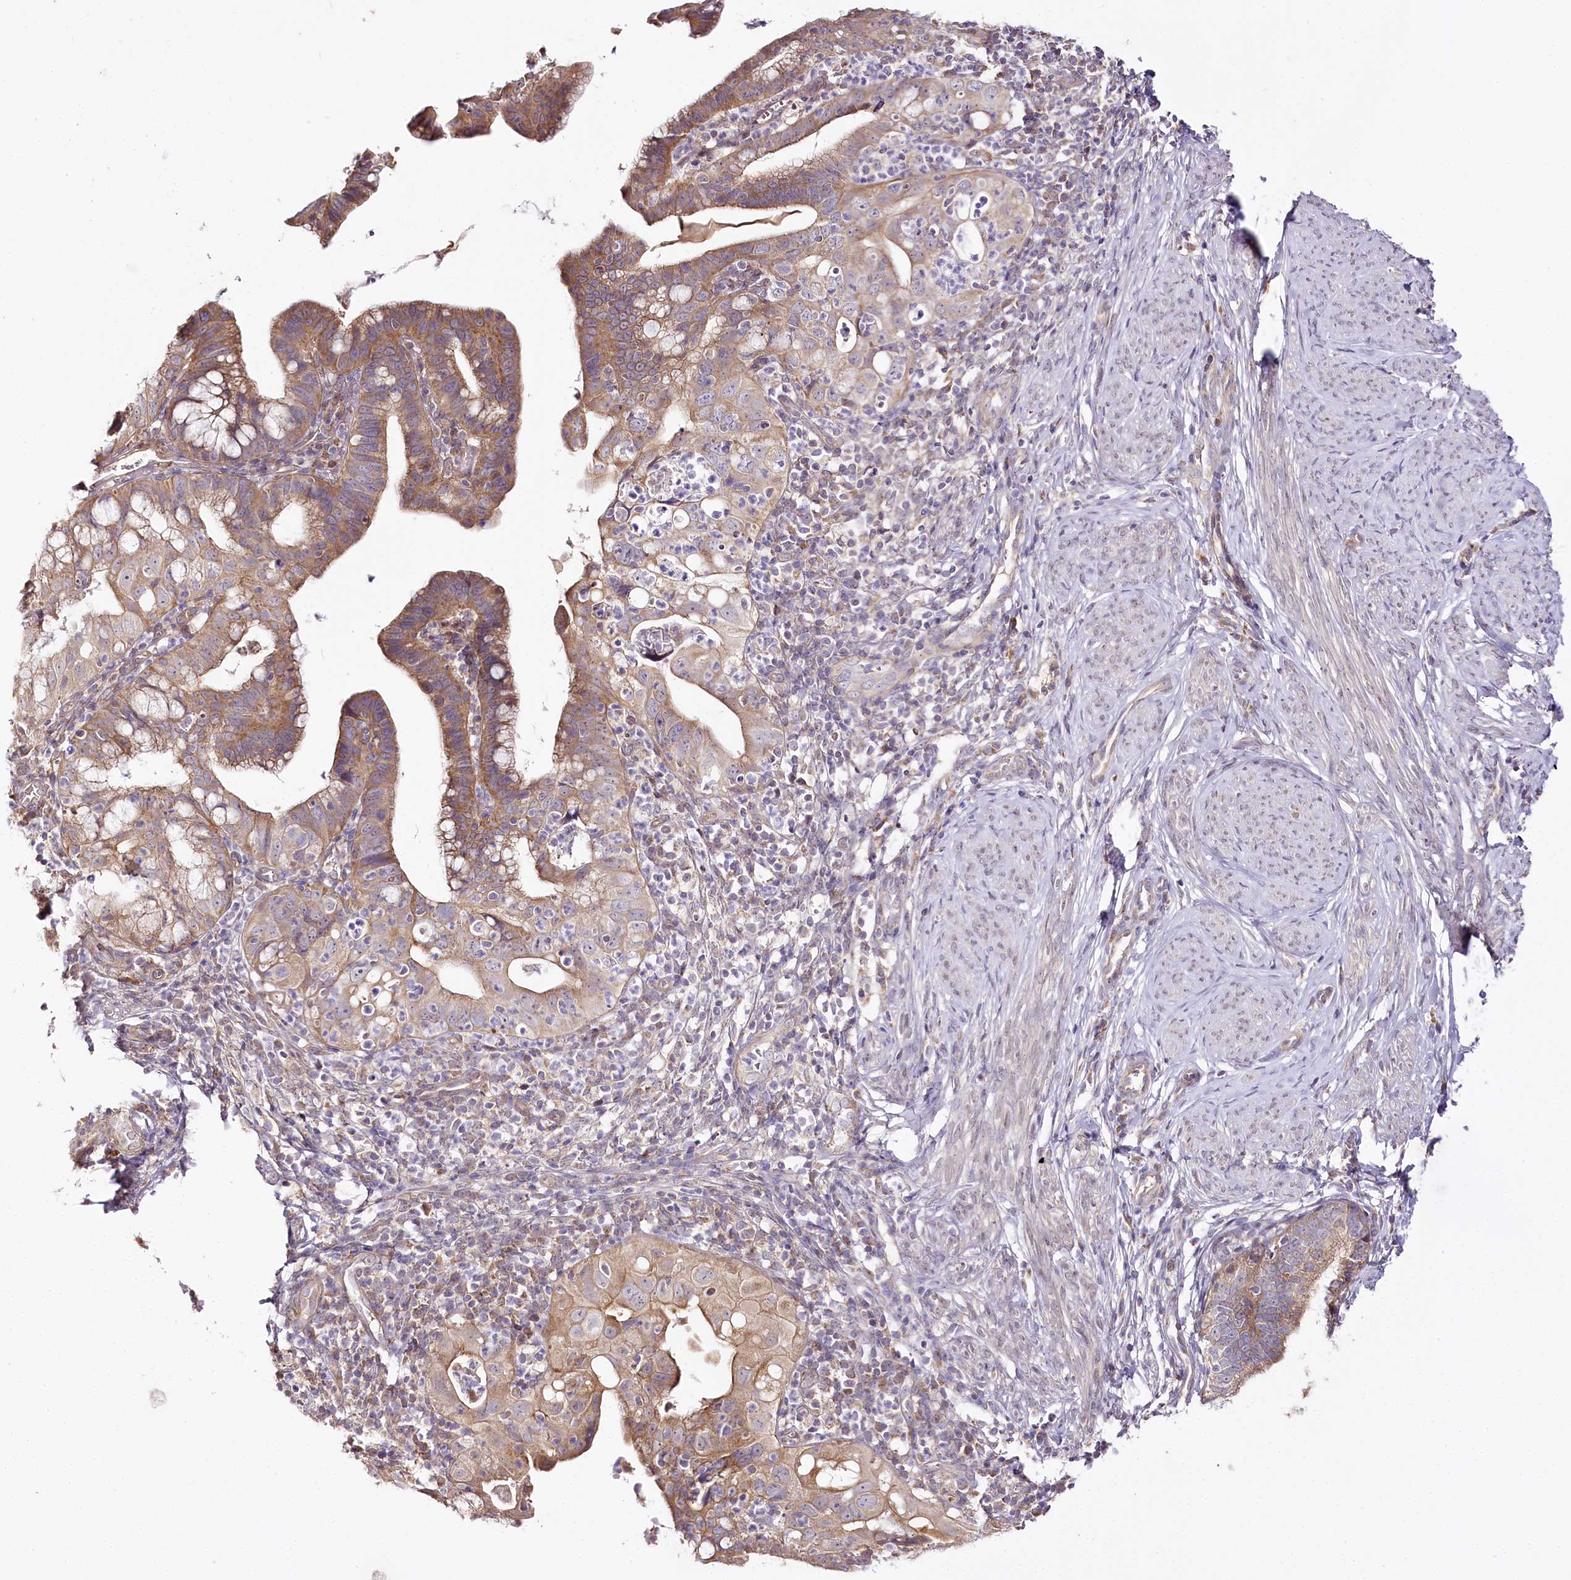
{"staining": {"intensity": "moderate", "quantity": ">75%", "location": "cytoplasmic/membranous"}, "tissue": "cervical cancer", "cell_type": "Tumor cells", "image_type": "cancer", "snomed": [{"axis": "morphology", "description": "Adenocarcinoma, NOS"}, {"axis": "topography", "description": "Cervix"}], "caption": "About >75% of tumor cells in human cervical cancer display moderate cytoplasmic/membranous protein positivity as visualized by brown immunohistochemical staining.", "gene": "ZNF226", "patient": {"sex": "female", "age": 36}}